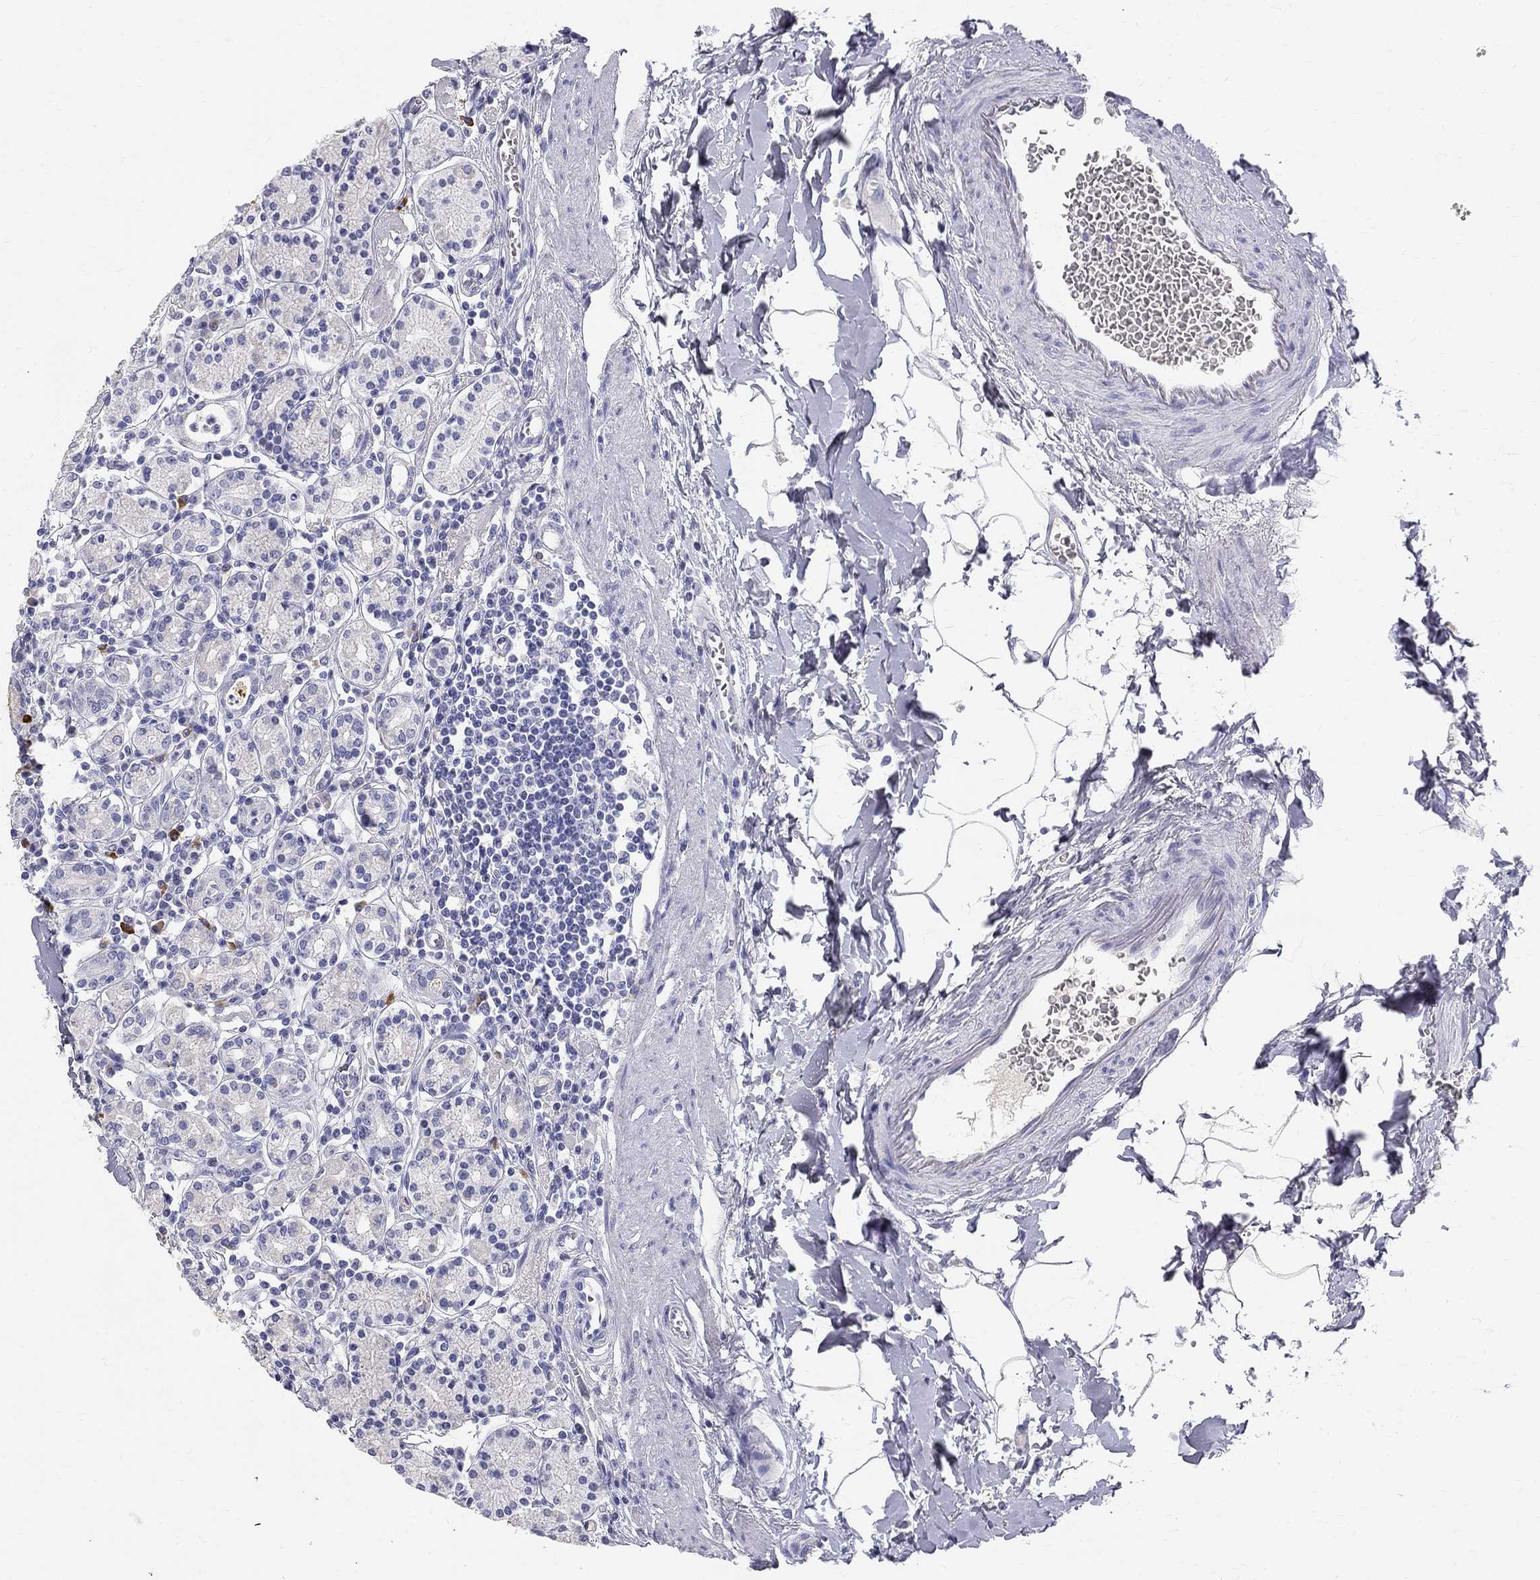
{"staining": {"intensity": "negative", "quantity": "none", "location": "none"}, "tissue": "stomach", "cell_type": "Glandular cells", "image_type": "normal", "snomed": [{"axis": "morphology", "description": "Normal tissue, NOS"}, {"axis": "topography", "description": "Stomach, upper"}, {"axis": "topography", "description": "Stomach"}], "caption": "Immunohistochemistry of unremarkable stomach demonstrates no expression in glandular cells. The staining was performed using DAB (3,3'-diaminobenzidine) to visualize the protein expression in brown, while the nuclei were stained in blue with hematoxylin (Magnification: 20x).", "gene": "PHOX2B", "patient": {"sex": "male", "age": 62}}